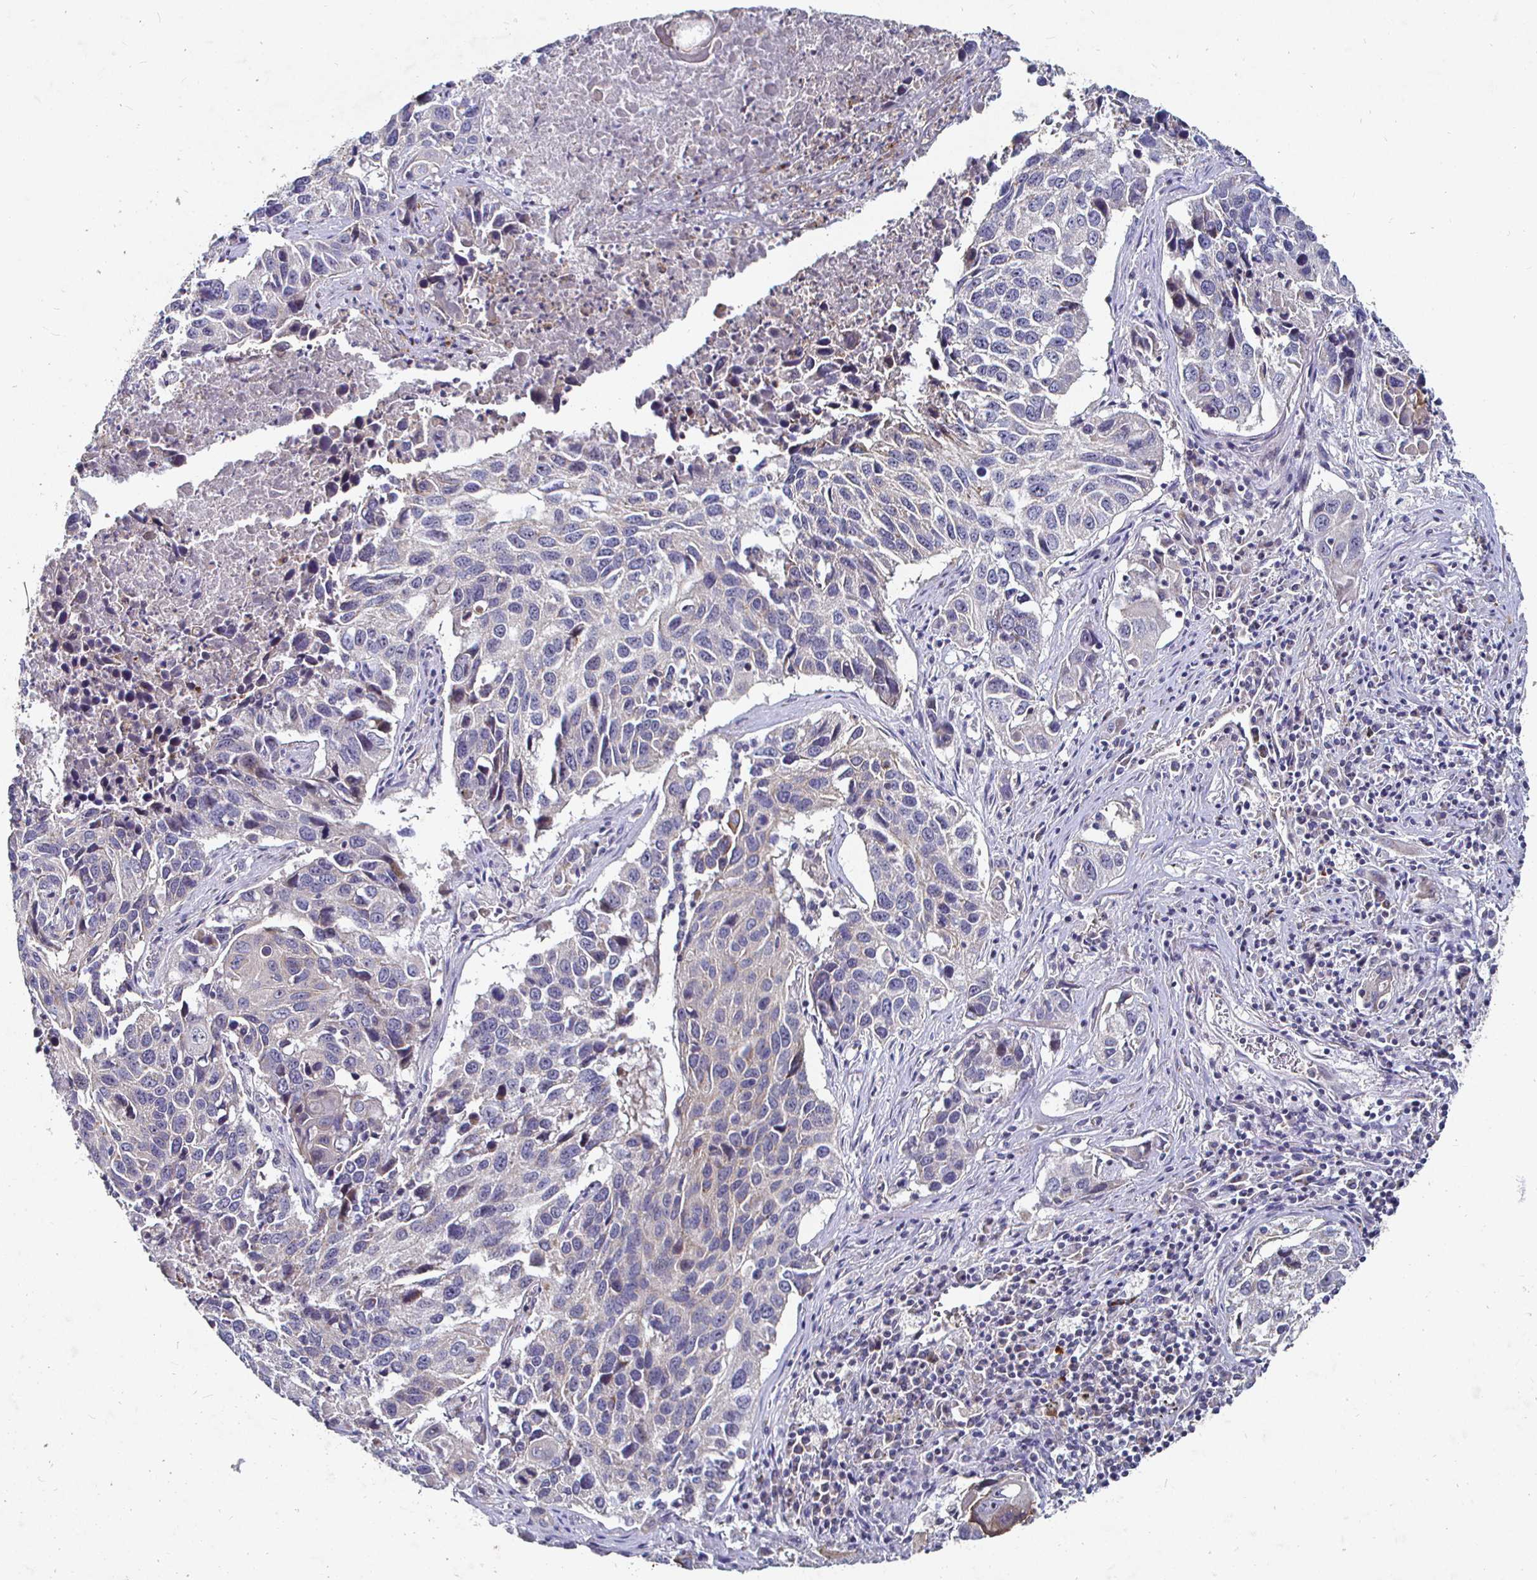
{"staining": {"intensity": "negative", "quantity": "none", "location": "none"}, "tissue": "lung cancer", "cell_type": "Tumor cells", "image_type": "cancer", "snomed": [{"axis": "morphology", "description": "Squamous cell carcinoma, NOS"}, {"axis": "topography", "description": "Lung"}], "caption": "There is no significant positivity in tumor cells of squamous cell carcinoma (lung).", "gene": "NRSN1", "patient": {"sex": "female", "age": 61}}